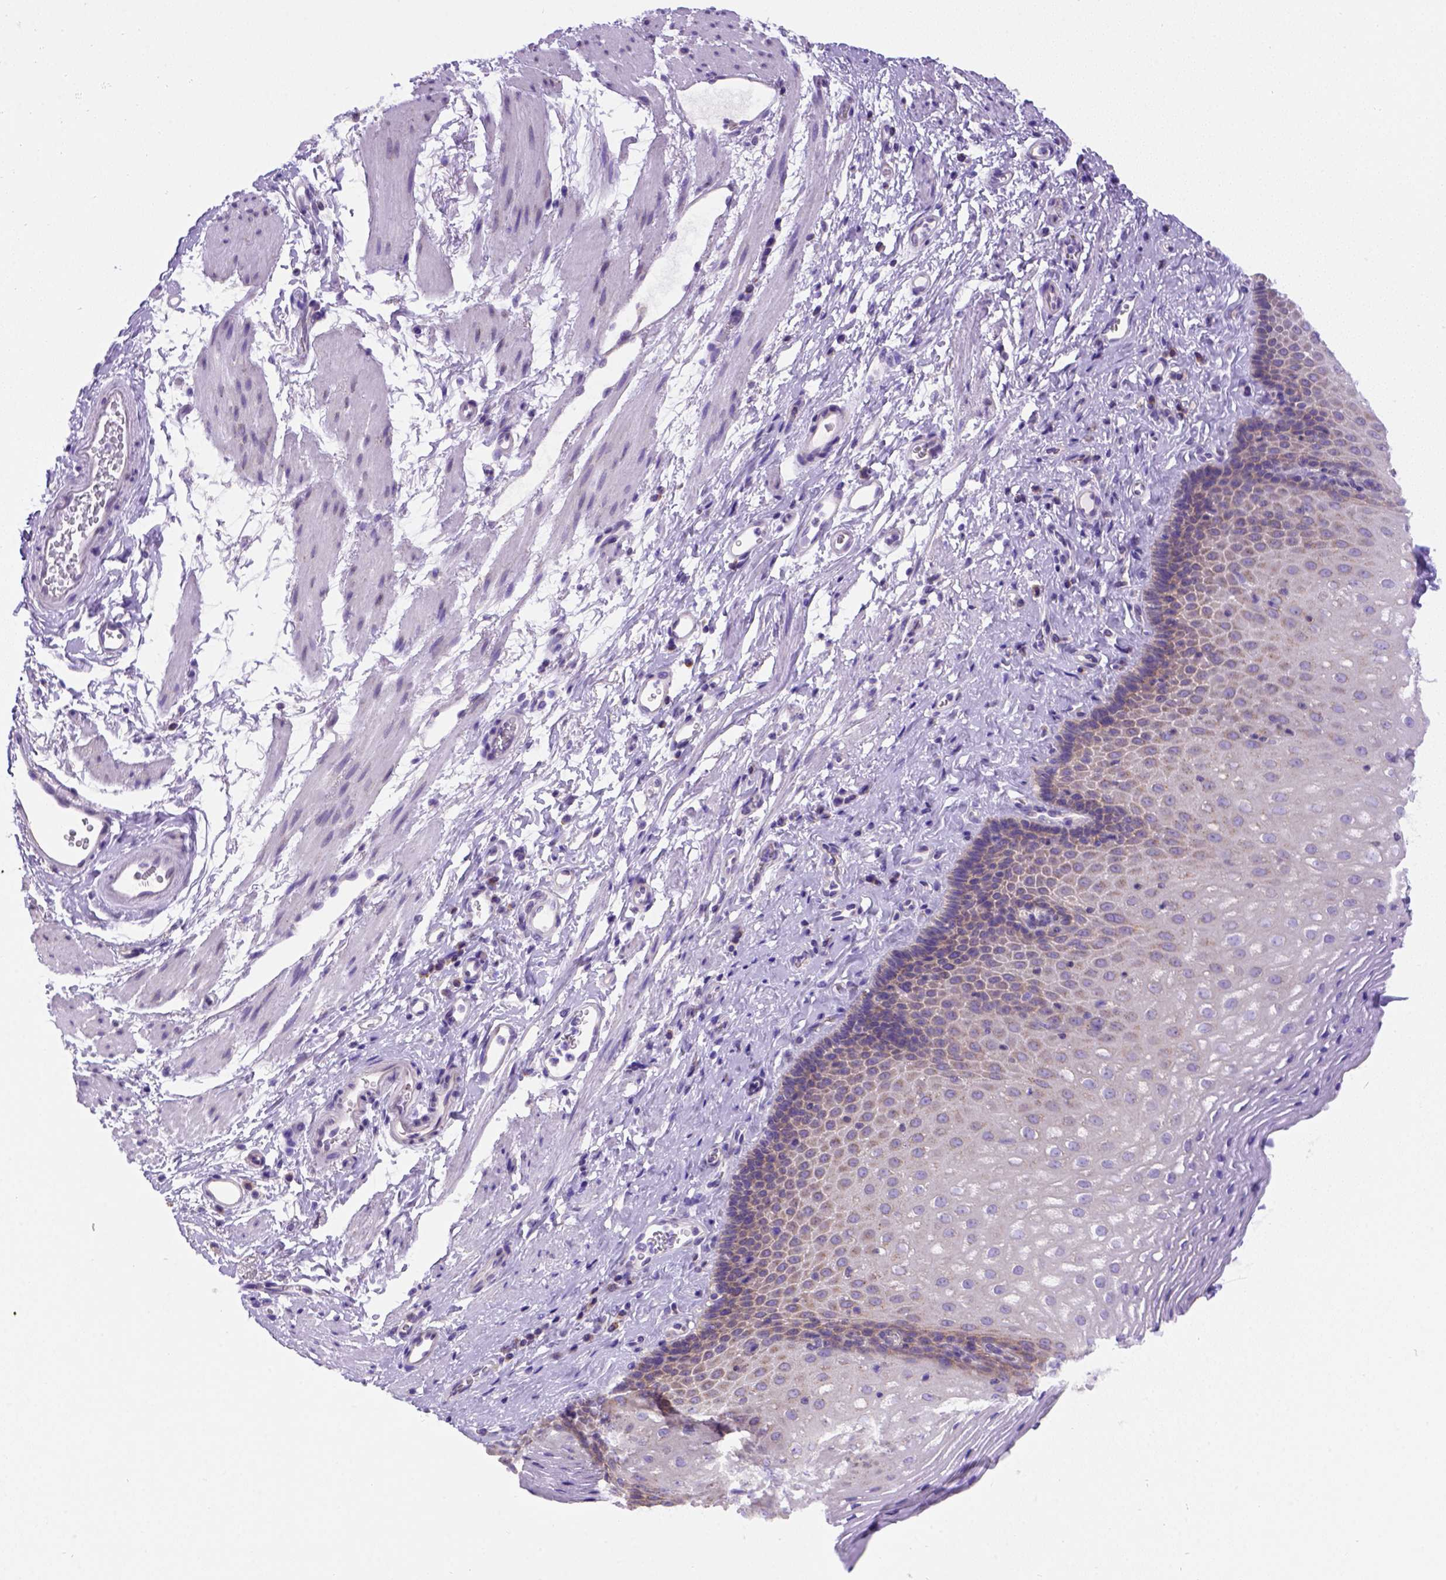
{"staining": {"intensity": "moderate", "quantity": "<25%", "location": "cytoplasmic/membranous"}, "tissue": "esophagus", "cell_type": "Squamous epithelial cells", "image_type": "normal", "snomed": [{"axis": "morphology", "description": "Normal tissue, NOS"}, {"axis": "topography", "description": "Esophagus"}], "caption": "Esophagus stained with immunohistochemistry displays moderate cytoplasmic/membranous staining in approximately <25% of squamous epithelial cells. (Brightfield microscopy of DAB IHC at high magnification).", "gene": "FOXI1", "patient": {"sex": "female", "age": 68}}